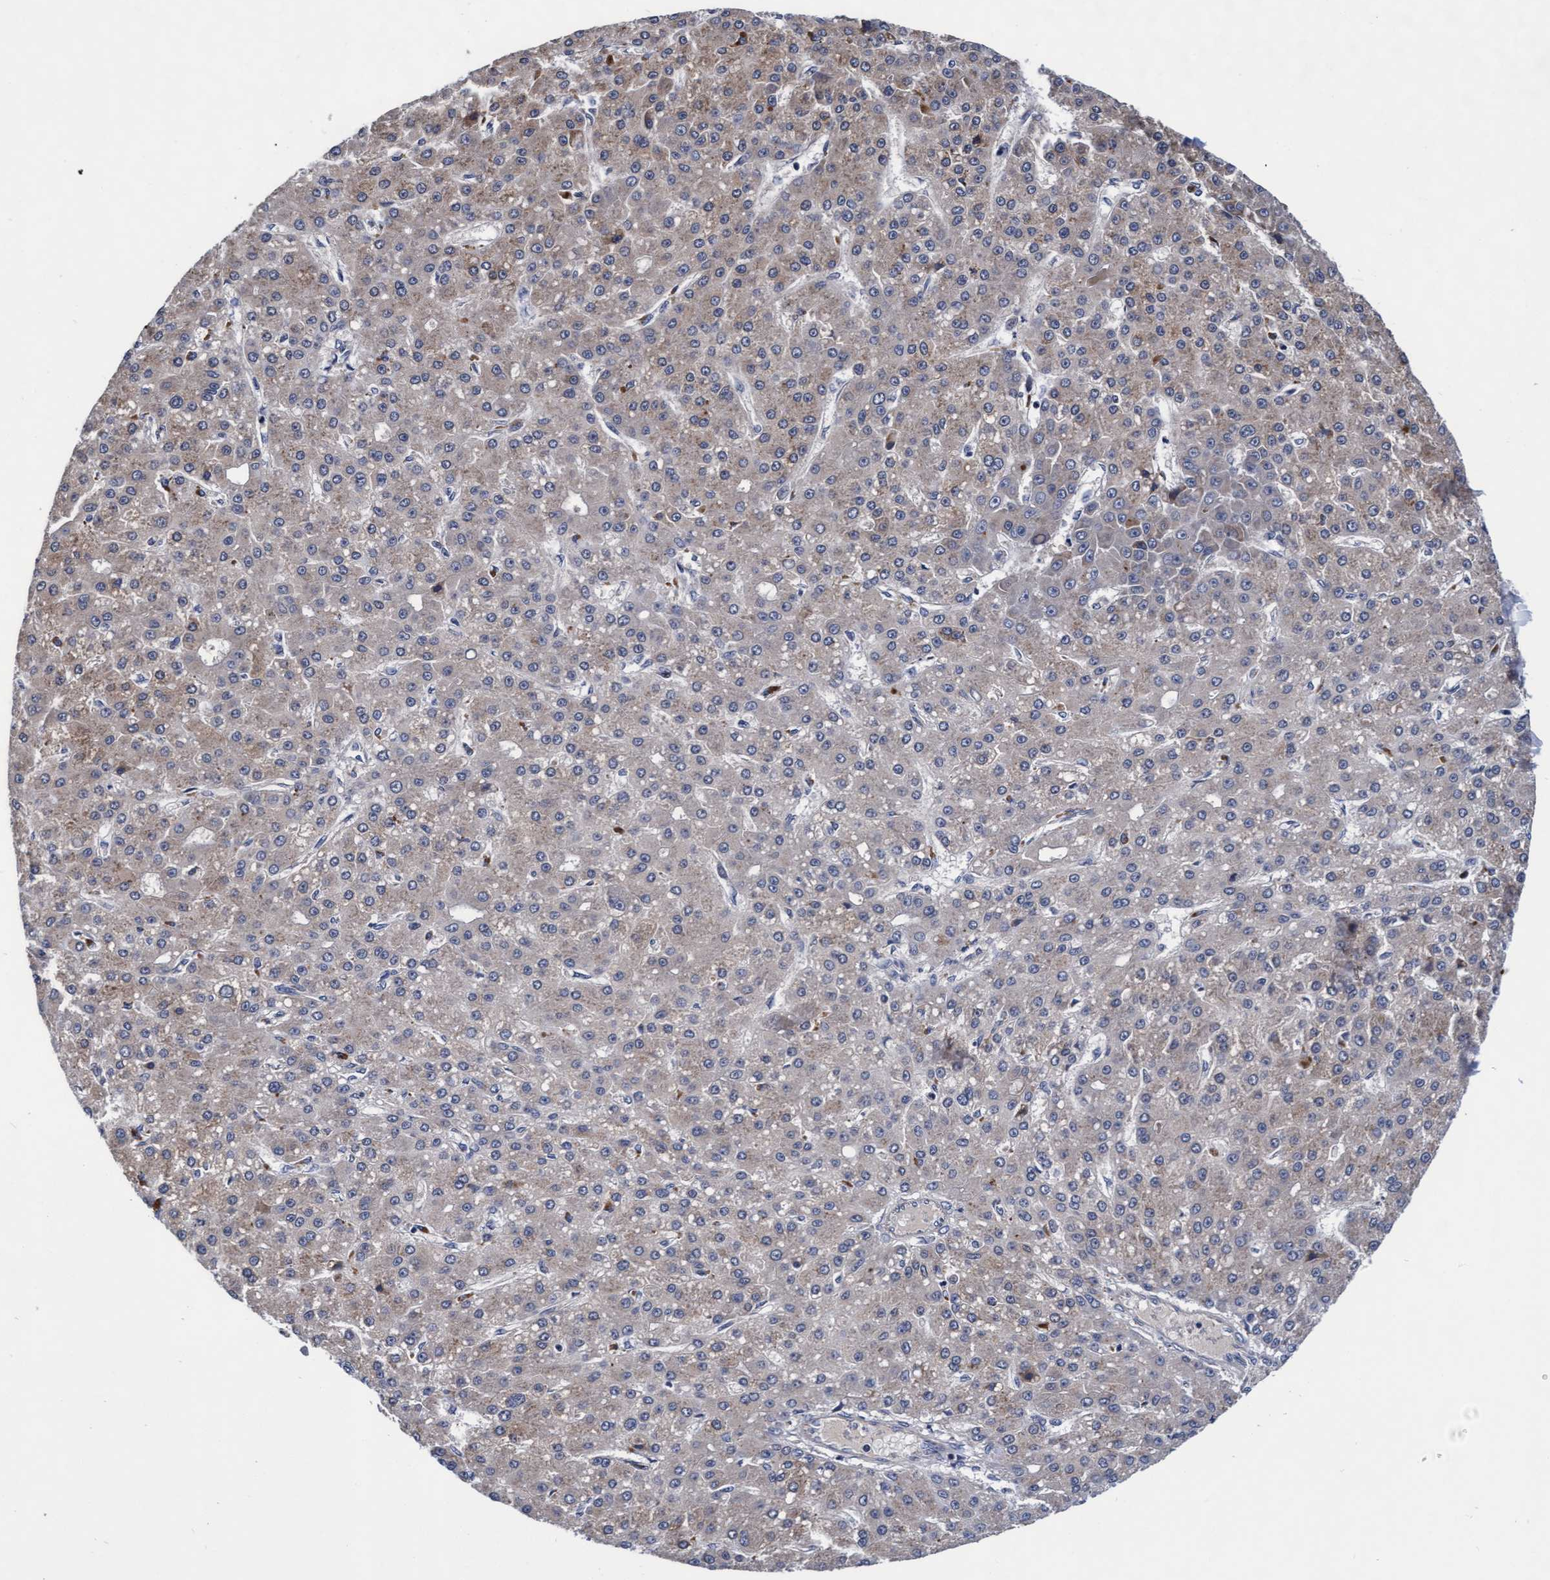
{"staining": {"intensity": "weak", "quantity": "25%-75%", "location": "cytoplasmic/membranous"}, "tissue": "liver cancer", "cell_type": "Tumor cells", "image_type": "cancer", "snomed": [{"axis": "morphology", "description": "Carcinoma, Hepatocellular, NOS"}, {"axis": "topography", "description": "Liver"}], "caption": "Brown immunohistochemical staining in human liver cancer (hepatocellular carcinoma) exhibits weak cytoplasmic/membranous expression in about 25%-75% of tumor cells.", "gene": "EFCAB13", "patient": {"sex": "male", "age": 67}}